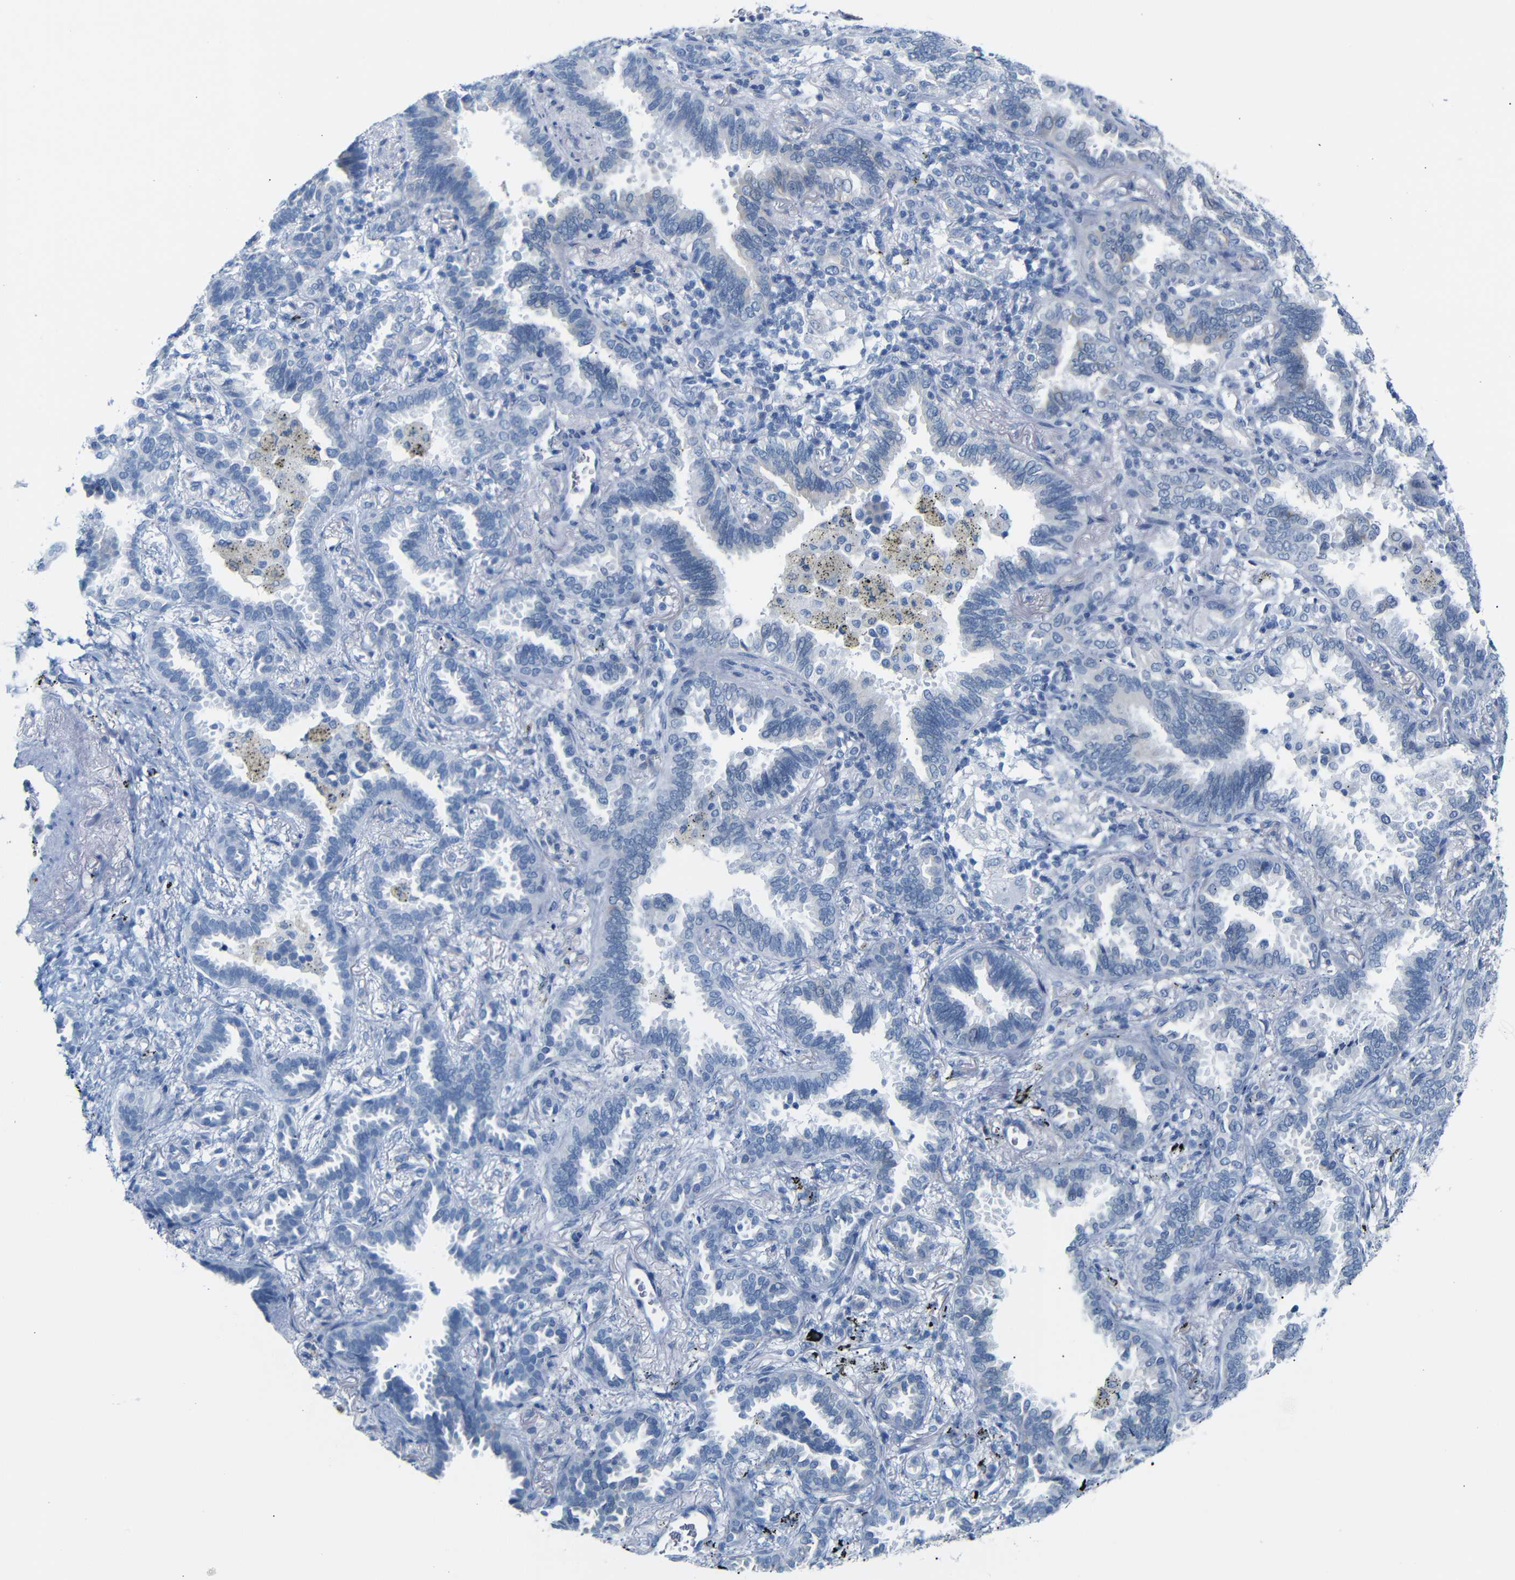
{"staining": {"intensity": "negative", "quantity": "none", "location": "none"}, "tissue": "lung cancer", "cell_type": "Tumor cells", "image_type": "cancer", "snomed": [{"axis": "morphology", "description": "Normal tissue, NOS"}, {"axis": "morphology", "description": "Adenocarcinoma, NOS"}, {"axis": "topography", "description": "Lung"}], "caption": "An image of human lung cancer (adenocarcinoma) is negative for staining in tumor cells. (Immunohistochemistry, brightfield microscopy, high magnification).", "gene": "DYNAP", "patient": {"sex": "male", "age": 59}}